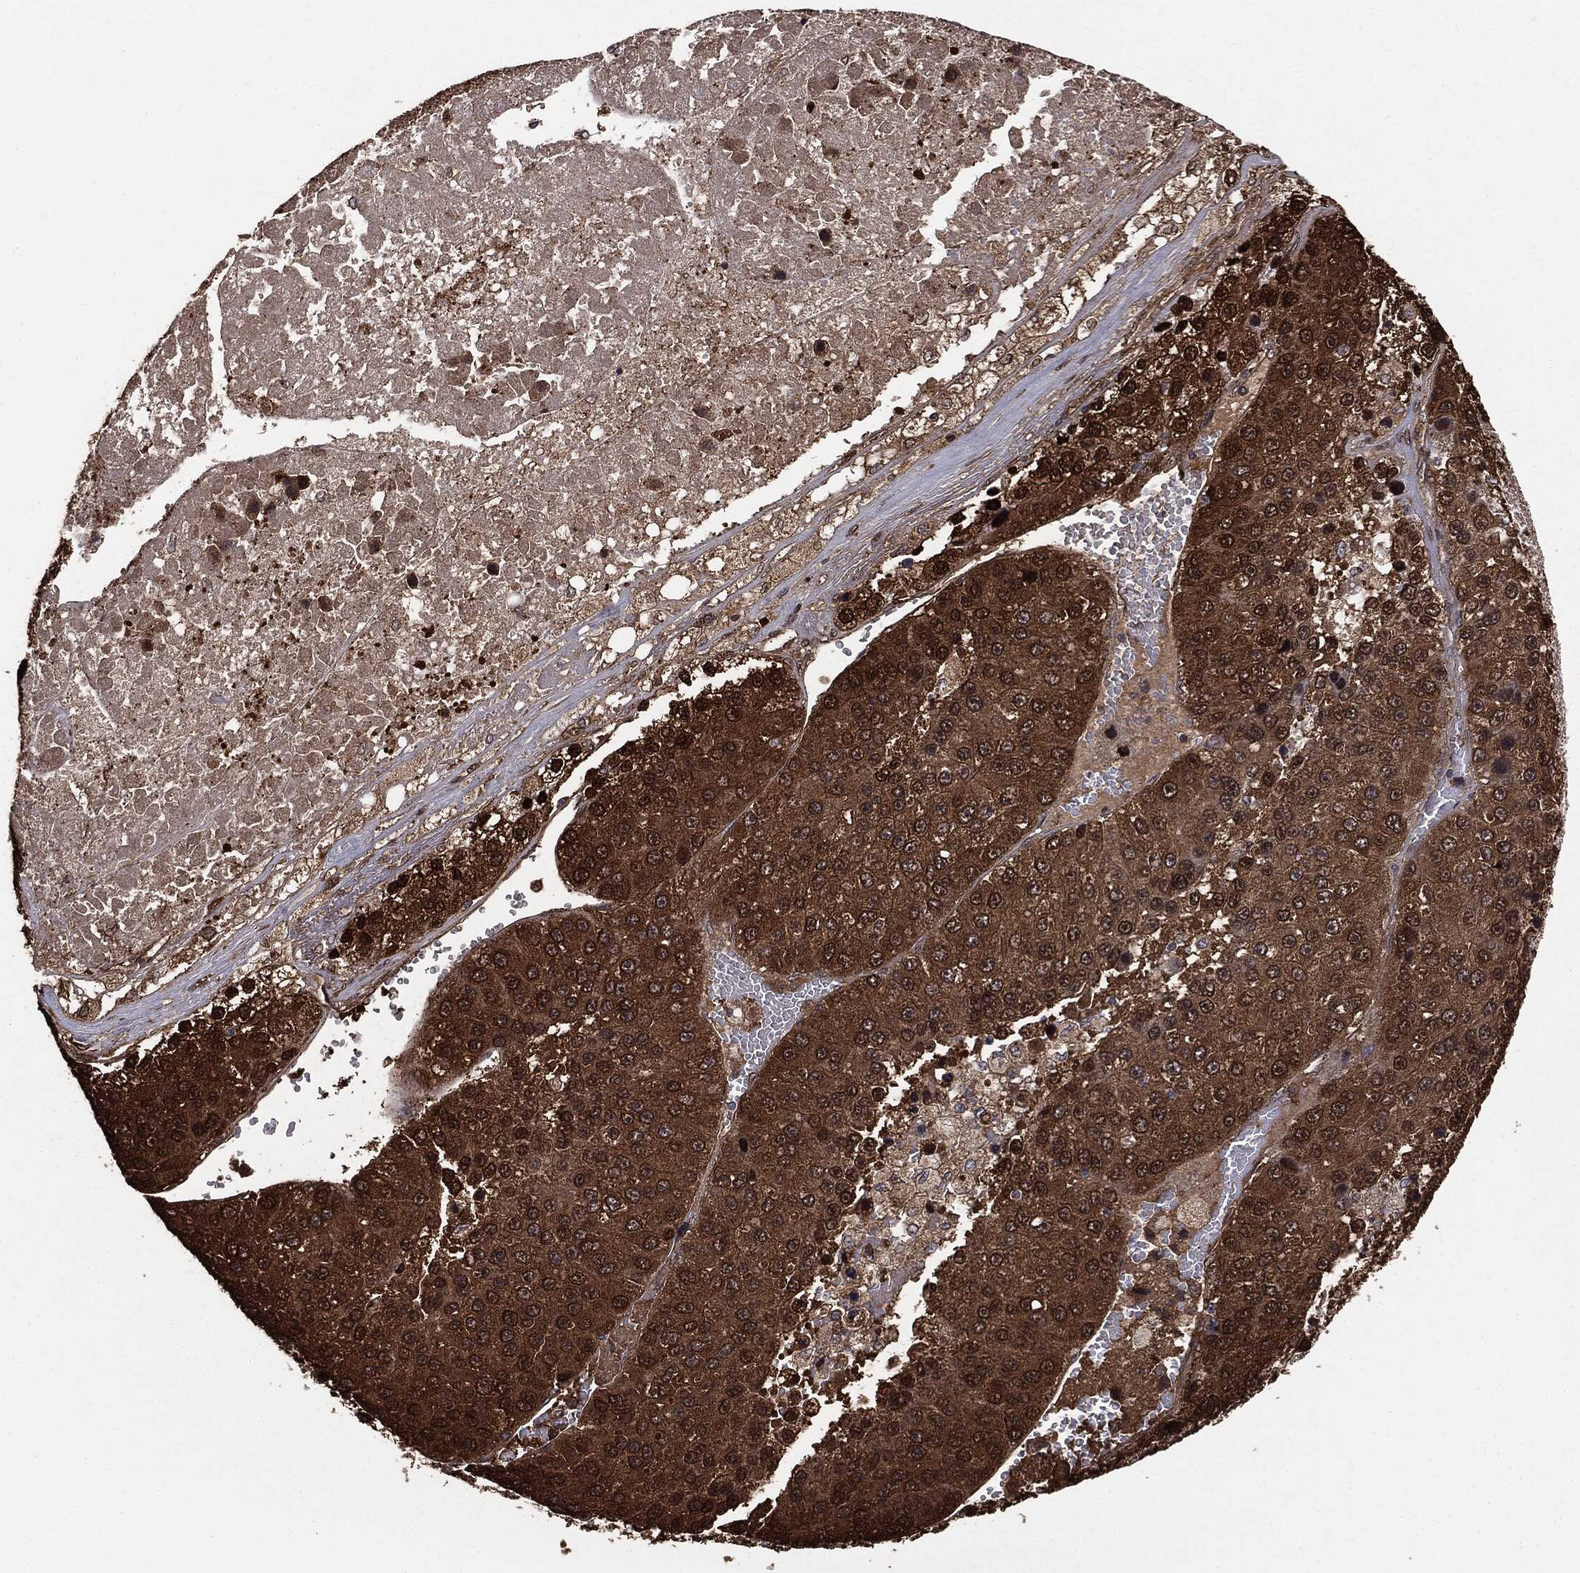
{"staining": {"intensity": "strong", "quantity": ">75%", "location": "cytoplasmic/membranous"}, "tissue": "liver cancer", "cell_type": "Tumor cells", "image_type": "cancer", "snomed": [{"axis": "morphology", "description": "Carcinoma, Hepatocellular, NOS"}, {"axis": "topography", "description": "Liver"}], "caption": "Brown immunohistochemical staining in human liver hepatocellular carcinoma displays strong cytoplasmic/membranous staining in about >75% of tumor cells.", "gene": "NME1", "patient": {"sex": "female", "age": 73}}